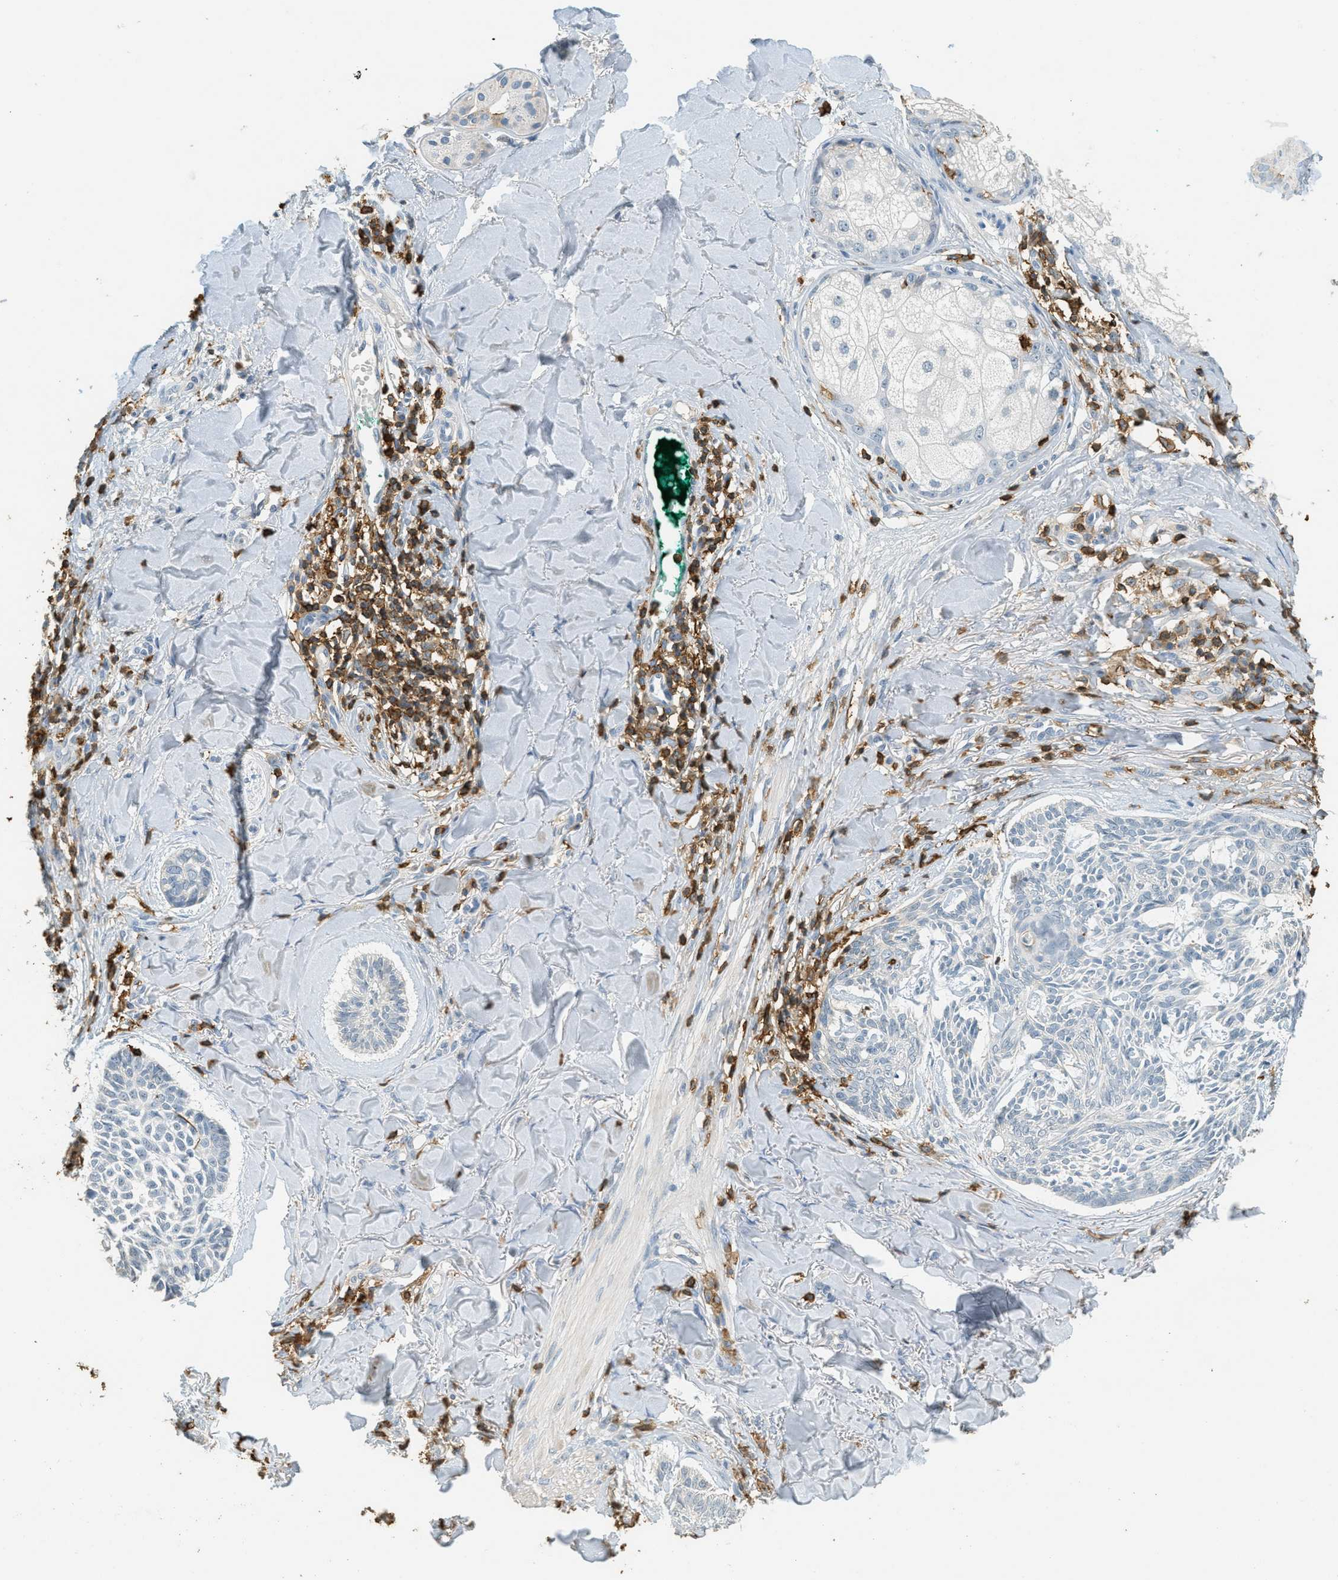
{"staining": {"intensity": "negative", "quantity": "none", "location": "none"}, "tissue": "skin cancer", "cell_type": "Tumor cells", "image_type": "cancer", "snomed": [{"axis": "morphology", "description": "Basal cell carcinoma"}, {"axis": "topography", "description": "Skin"}], "caption": "There is no significant expression in tumor cells of basal cell carcinoma (skin).", "gene": "LSP1", "patient": {"sex": "male", "age": 43}}